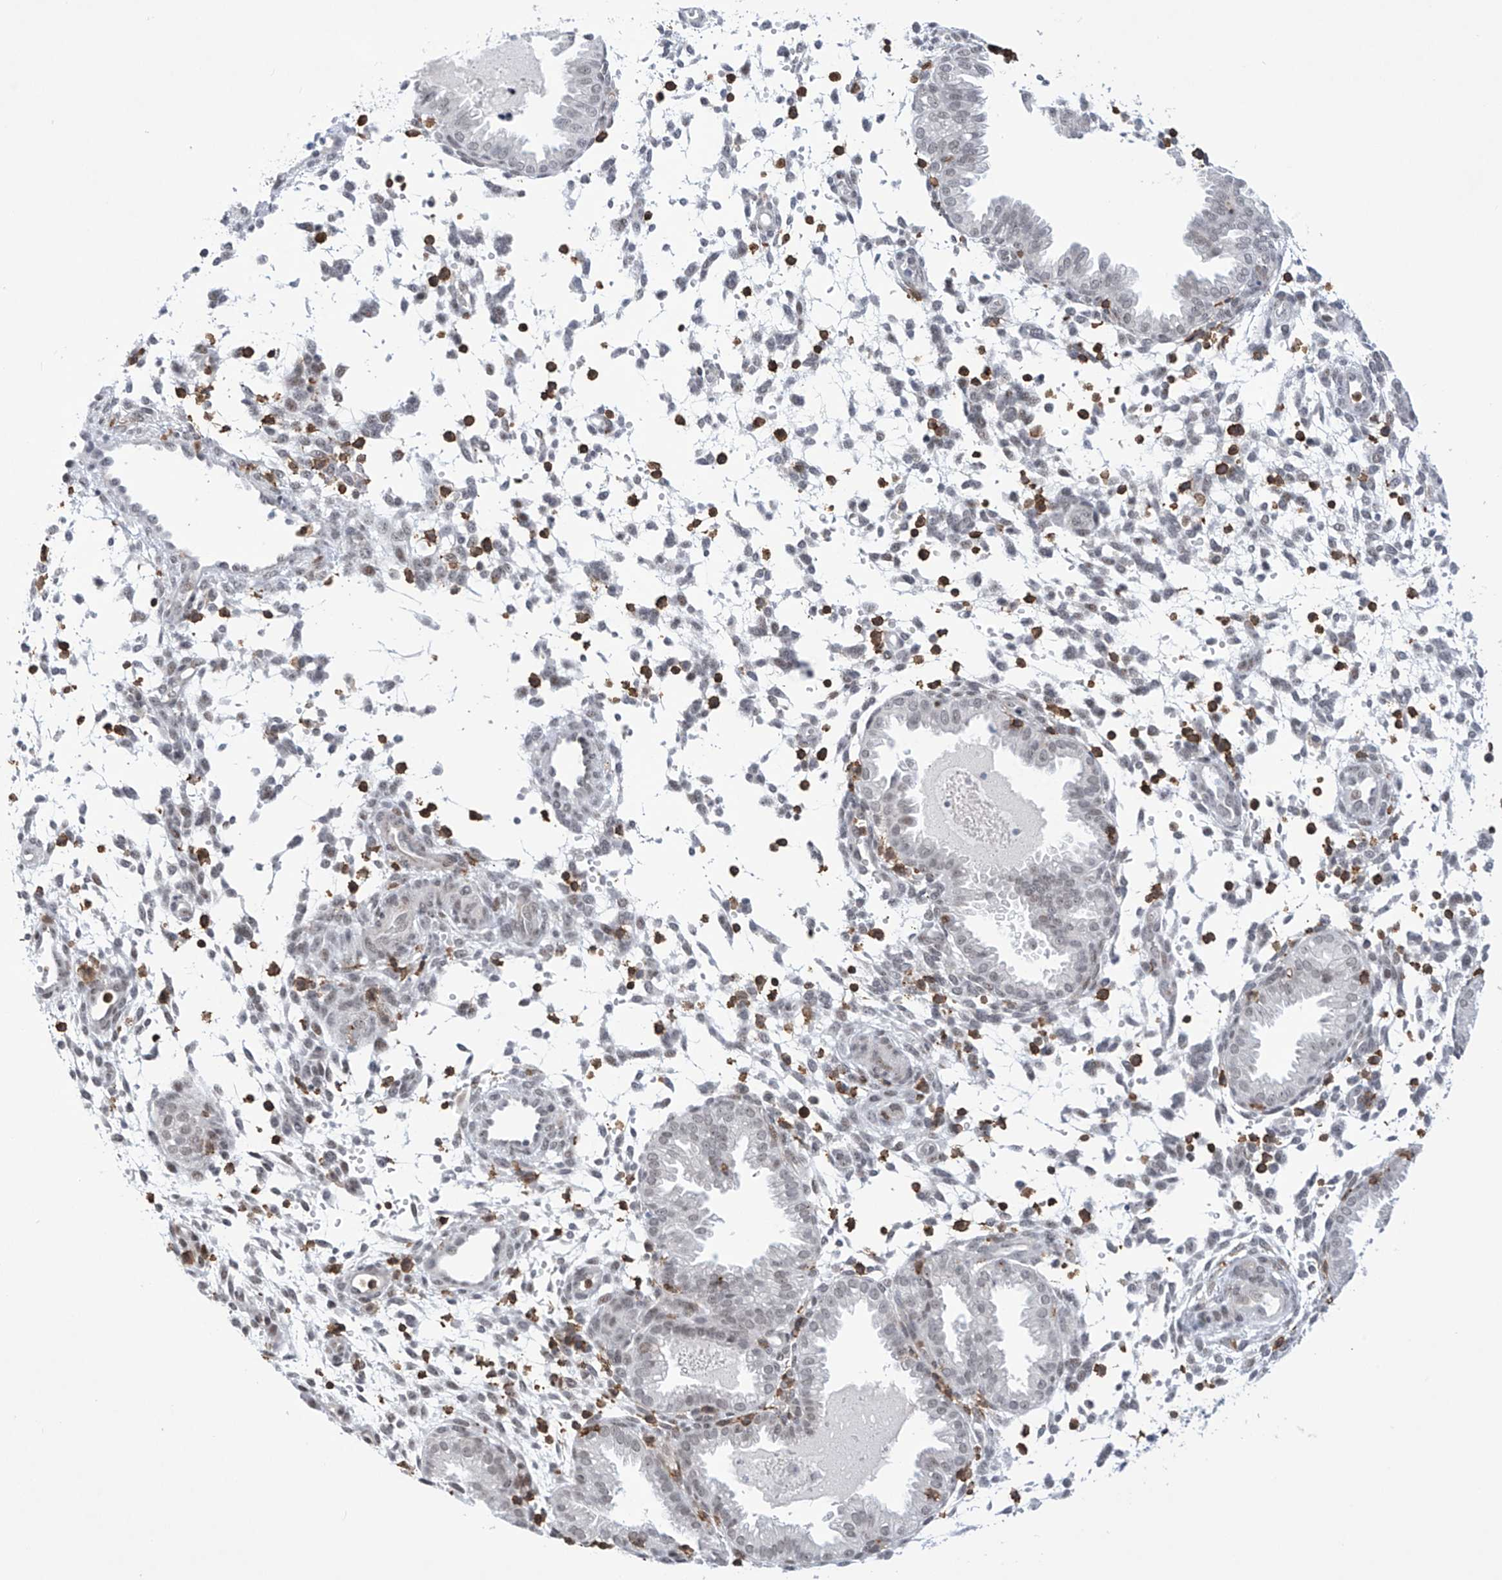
{"staining": {"intensity": "weak", "quantity": "<25%", "location": "cytoplasmic/membranous"}, "tissue": "endometrium", "cell_type": "Cells in endometrial stroma", "image_type": "normal", "snomed": [{"axis": "morphology", "description": "Normal tissue, NOS"}, {"axis": "topography", "description": "Endometrium"}], "caption": "IHC of benign endometrium demonstrates no staining in cells in endometrial stroma. The staining is performed using DAB brown chromogen with nuclei counter-stained in using hematoxylin.", "gene": "MSL3", "patient": {"sex": "female", "age": 33}}